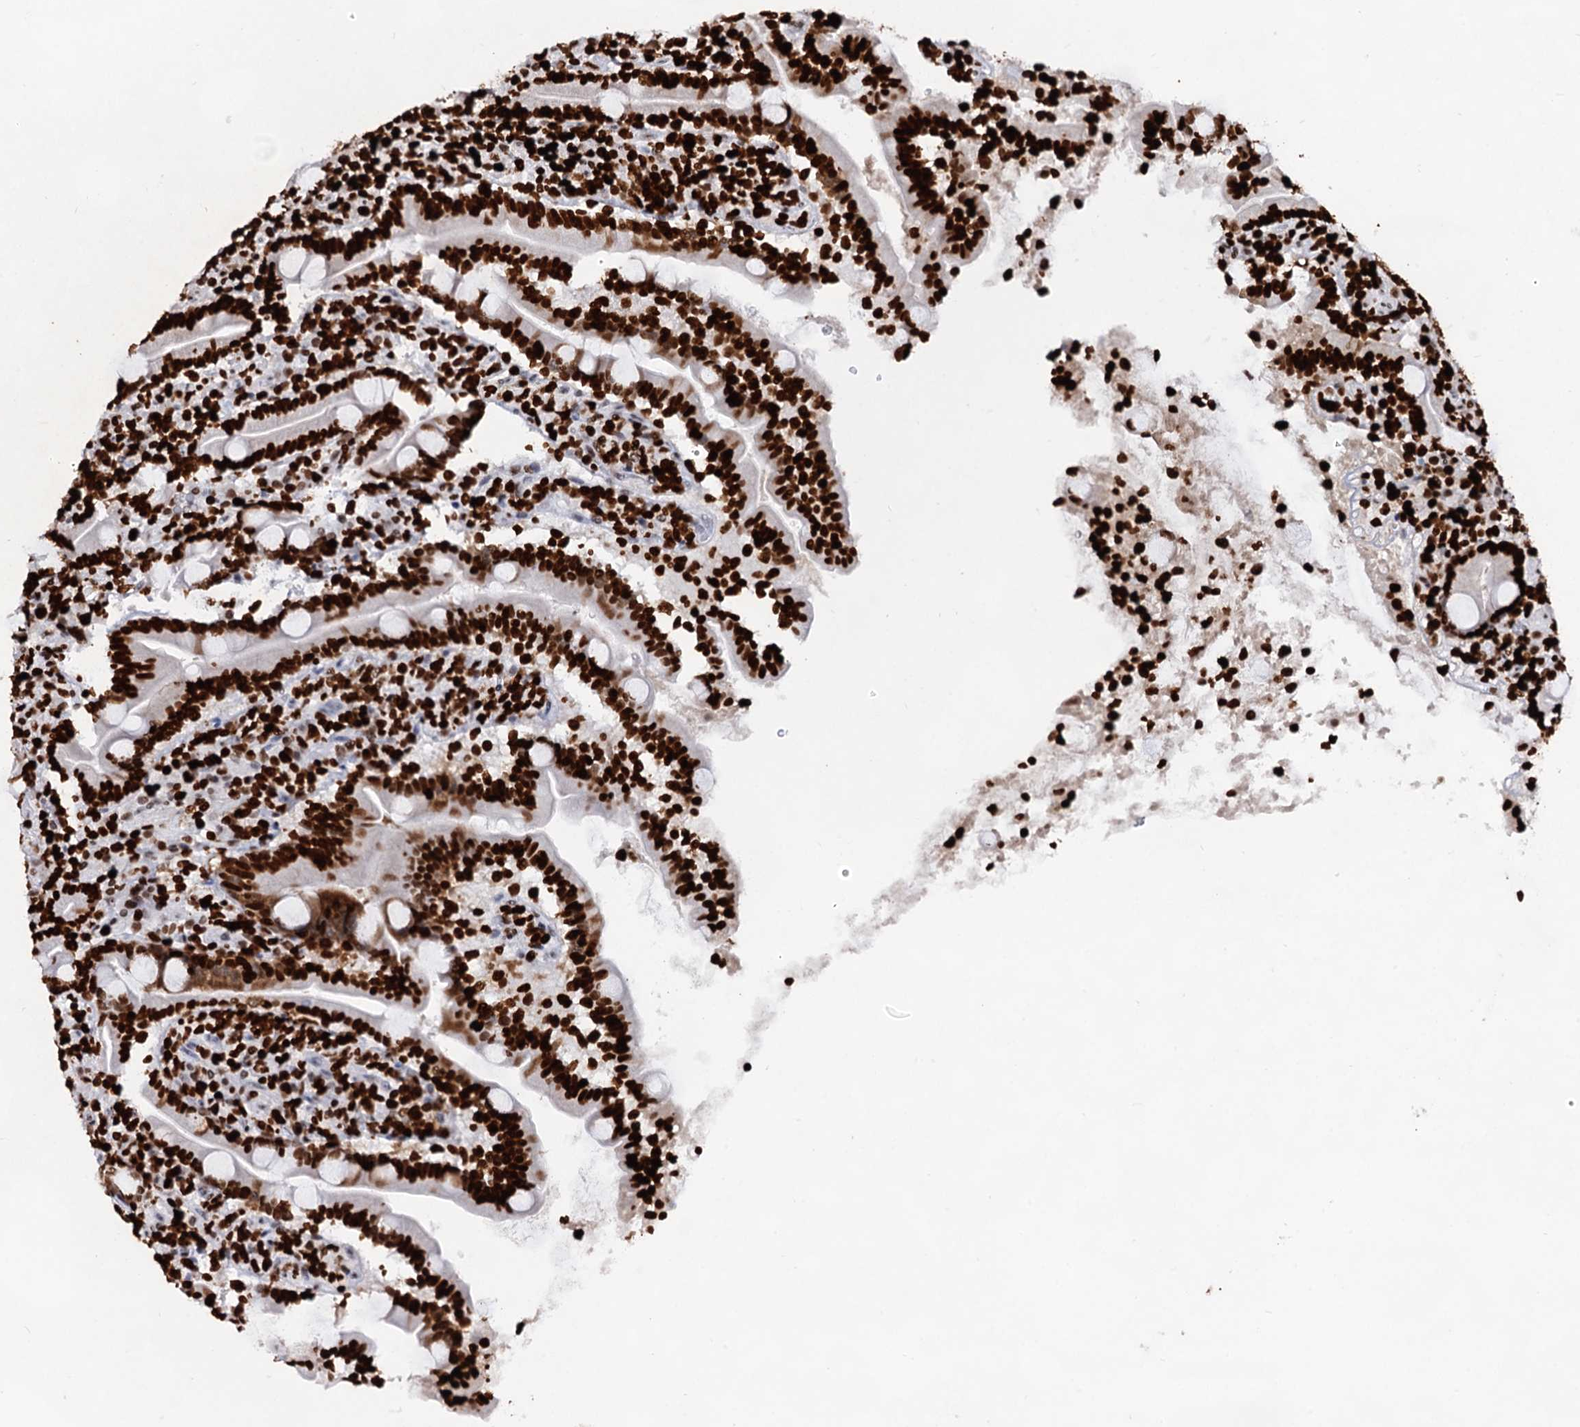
{"staining": {"intensity": "strong", "quantity": ">75%", "location": "nuclear"}, "tissue": "duodenum", "cell_type": "Glandular cells", "image_type": "normal", "snomed": [{"axis": "morphology", "description": "Normal tissue, NOS"}, {"axis": "topography", "description": "Duodenum"}], "caption": "Immunohistochemical staining of benign human duodenum demonstrates high levels of strong nuclear positivity in about >75% of glandular cells. (IHC, brightfield microscopy, high magnification).", "gene": "HMGB2", "patient": {"sex": "male", "age": 35}}